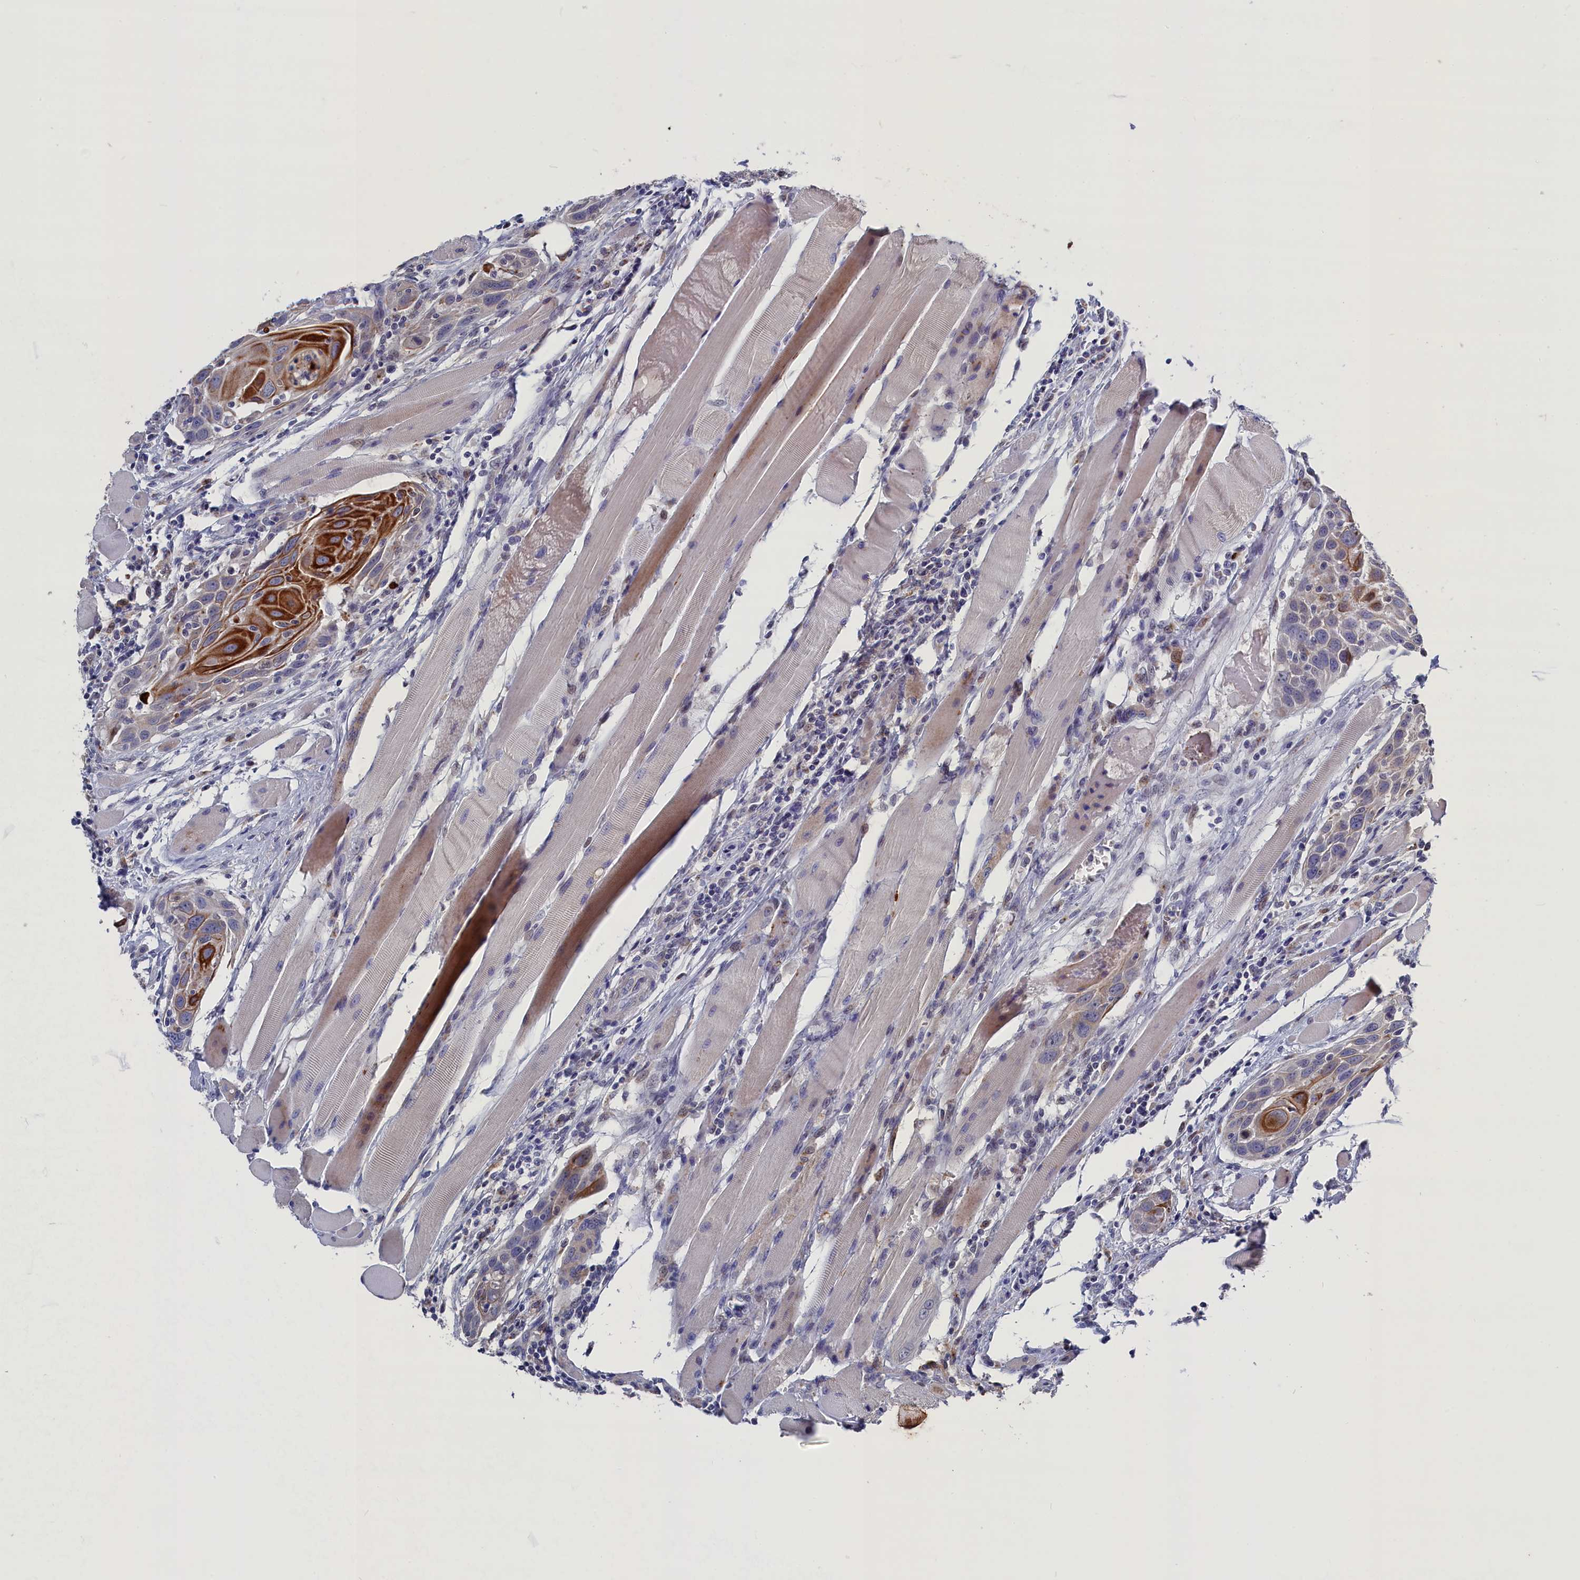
{"staining": {"intensity": "strong", "quantity": "25%-75%", "location": "cytoplasmic/membranous"}, "tissue": "head and neck cancer", "cell_type": "Tumor cells", "image_type": "cancer", "snomed": [{"axis": "morphology", "description": "Squamous cell carcinoma, NOS"}, {"axis": "topography", "description": "Oral tissue"}, {"axis": "topography", "description": "Head-Neck"}], "caption": "Head and neck squamous cell carcinoma stained for a protein (brown) displays strong cytoplasmic/membranous positive staining in about 25%-75% of tumor cells.", "gene": "GPR108", "patient": {"sex": "female", "age": 50}}